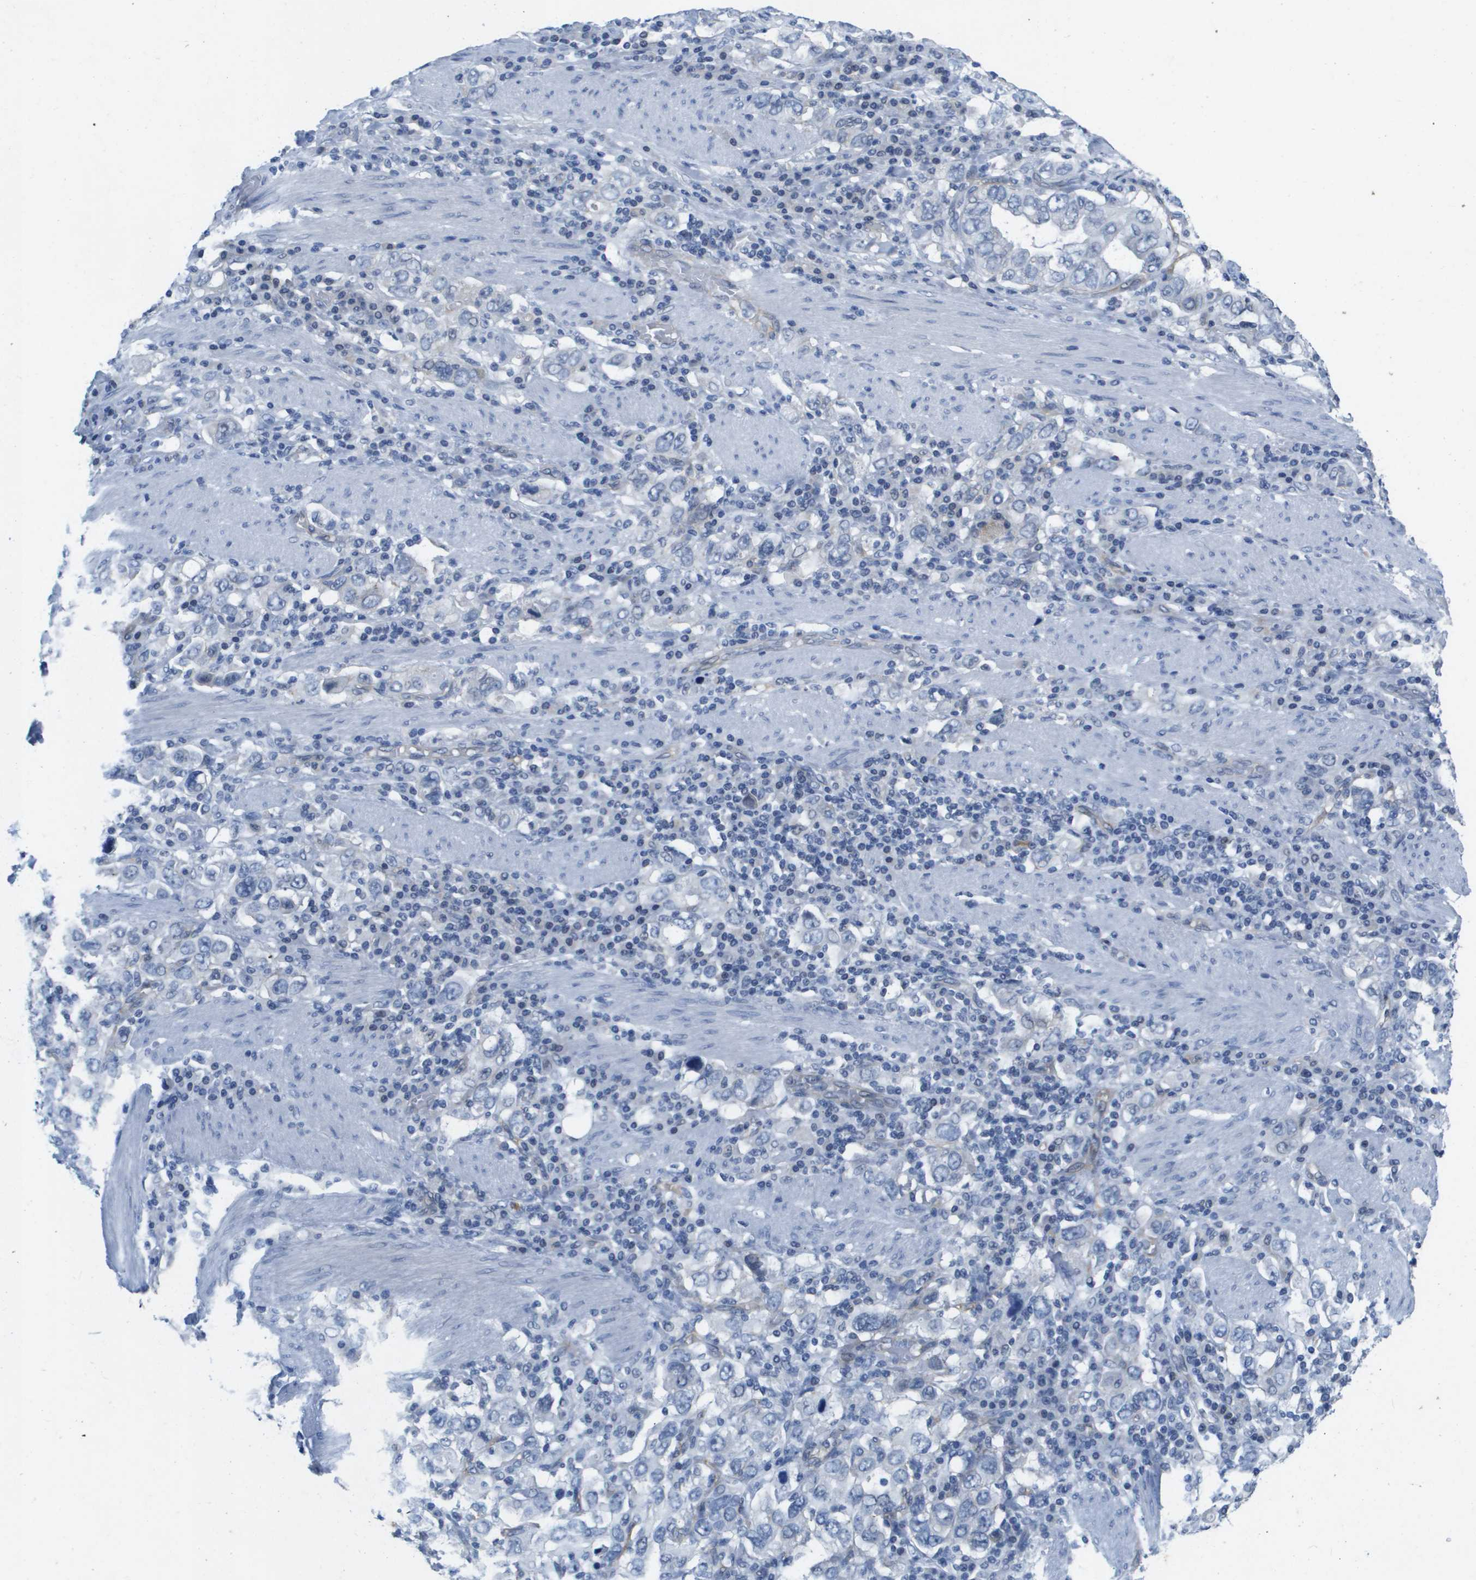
{"staining": {"intensity": "negative", "quantity": "none", "location": "none"}, "tissue": "stomach cancer", "cell_type": "Tumor cells", "image_type": "cancer", "snomed": [{"axis": "morphology", "description": "Adenocarcinoma, NOS"}, {"axis": "topography", "description": "Stomach, upper"}], "caption": "The immunohistochemistry image has no significant expression in tumor cells of stomach cancer tissue. (Brightfield microscopy of DAB (3,3'-diaminobenzidine) immunohistochemistry (IHC) at high magnification).", "gene": "ITGA6", "patient": {"sex": "male", "age": 62}}